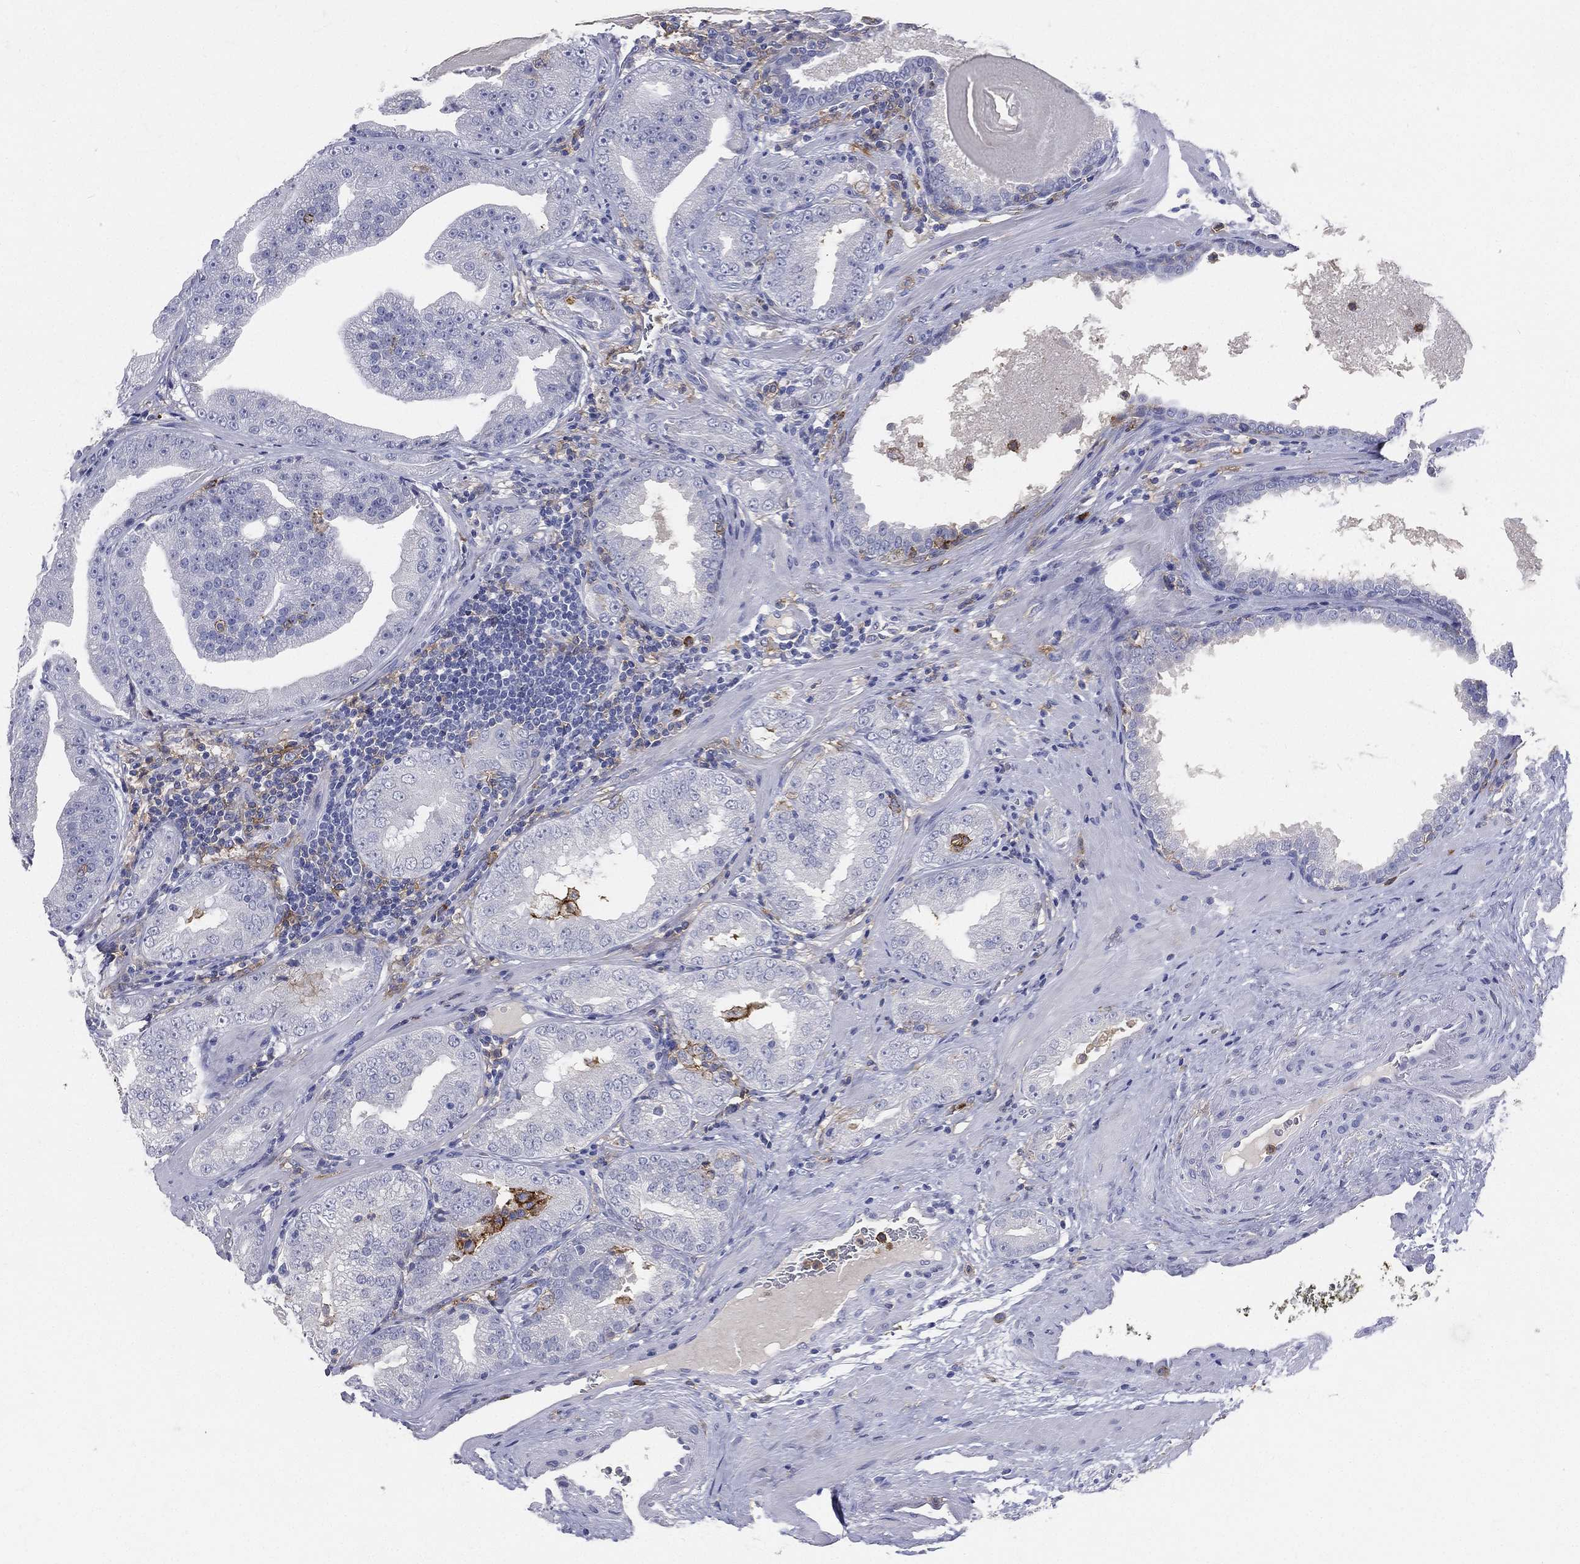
{"staining": {"intensity": "negative", "quantity": "none", "location": "none"}, "tissue": "prostate cancer", "cell_type": "Tumor cells", "image_type": "cancer", "snomed": [{"axis": "morphology", "description": "Adenocarcinoma, Low grade"}, {"axis": "topography", "description": "Prostate"}], "caption": "Immunohistochemical staining of prostate cancer demonstrates no significant staining in tumor cells. (DAB (3,3'-diaminobenzidine) immunohistochemistry with hematoxylin counter stain).", "gene": "CD33", "patient": {"sex": "male", "age": 62}}